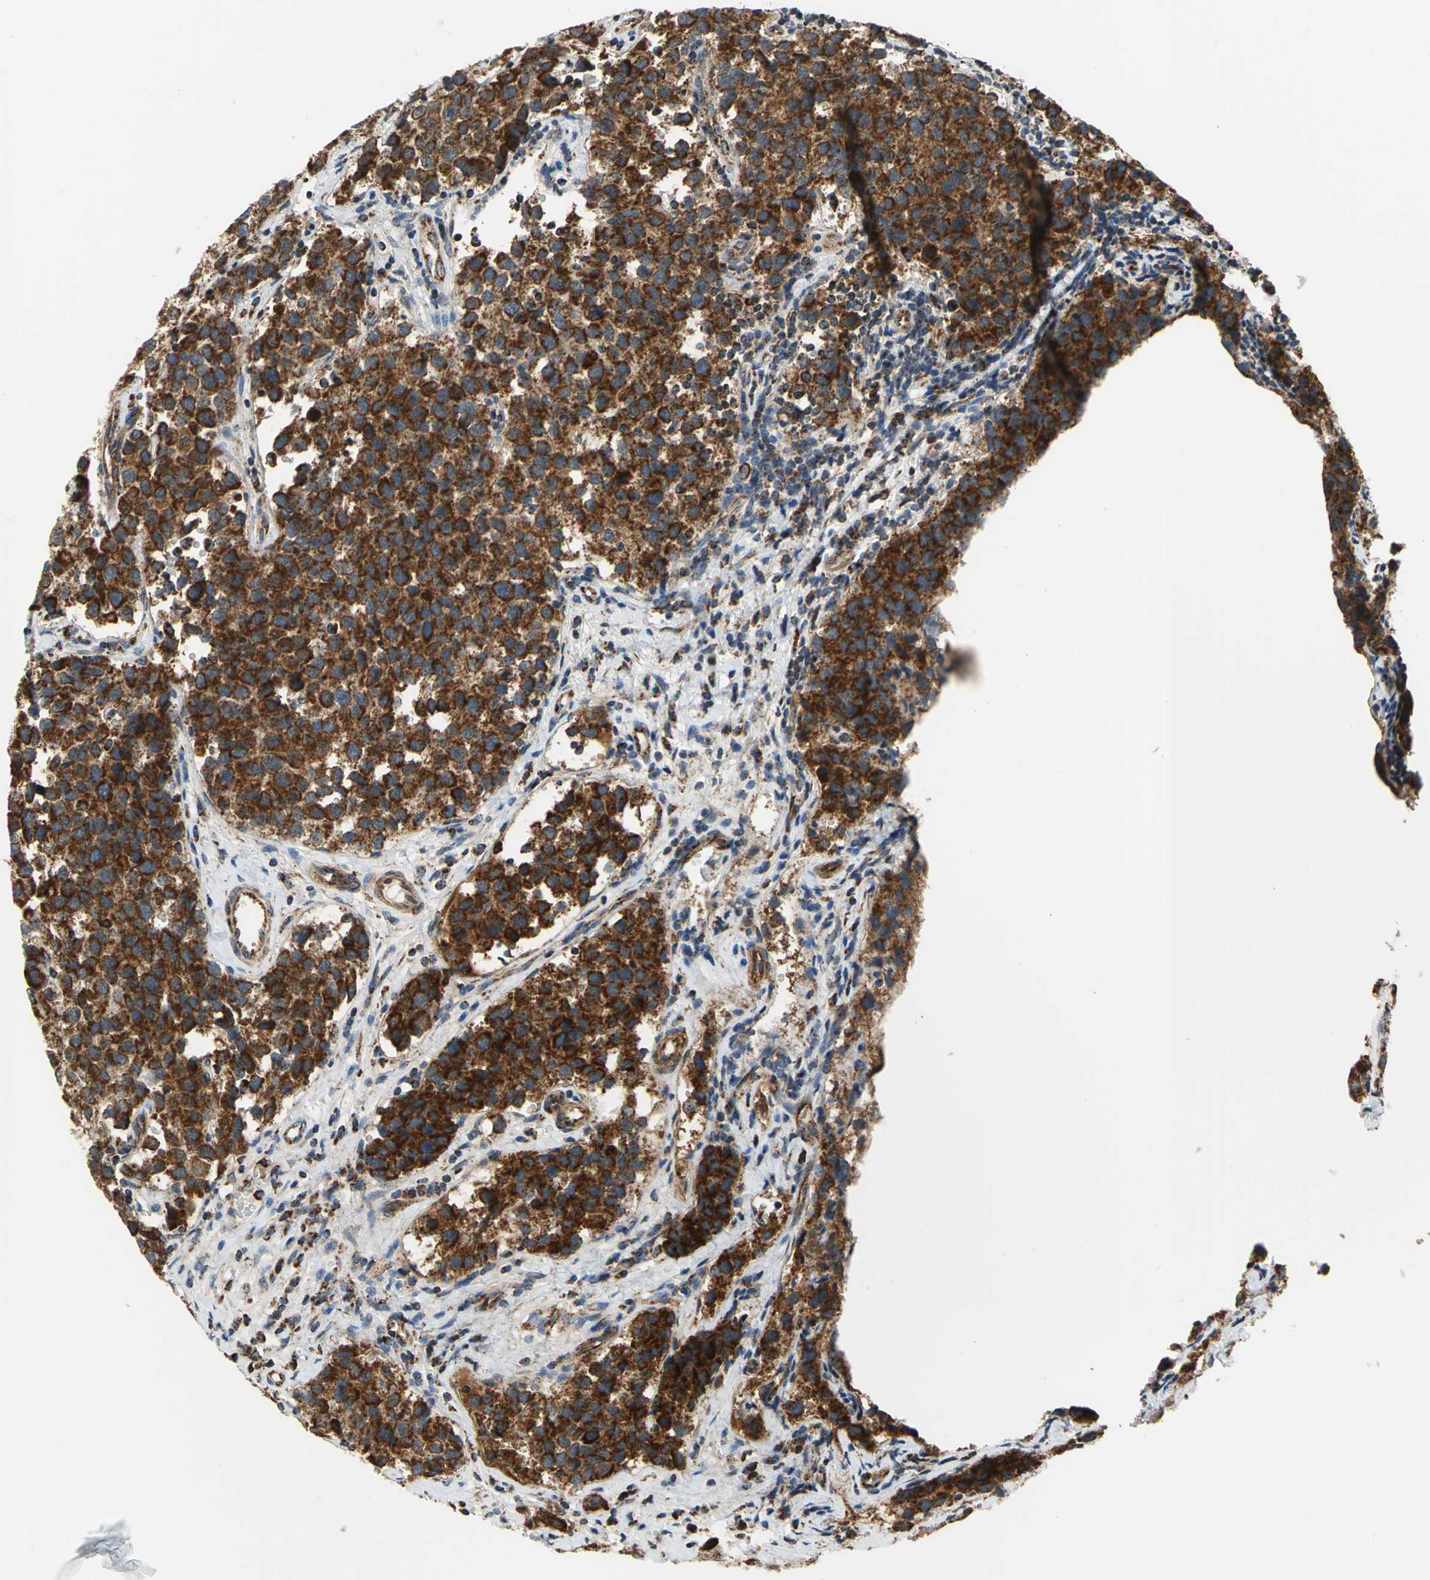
{"staining": {"intensity": "strong", "quantity": ">75%", "location": "cytoplasmic/membranous"}, "tissue": "testis cancer", "cell_type": "Tumor cells", "image_type": "cancer", "snomed": [{"axis": "morphology", "description": "Seminoma, NOS"}, {"axis": "topography", "description": "Testis"}], "caption": "About >75% of tumor cells in testis cancer display strong cytoplasmic/membranous protein staining as visualized by brown immunohistochemical staining.", "gene": "MRPS22", "patient": {"sex": "male", "age": 39}}